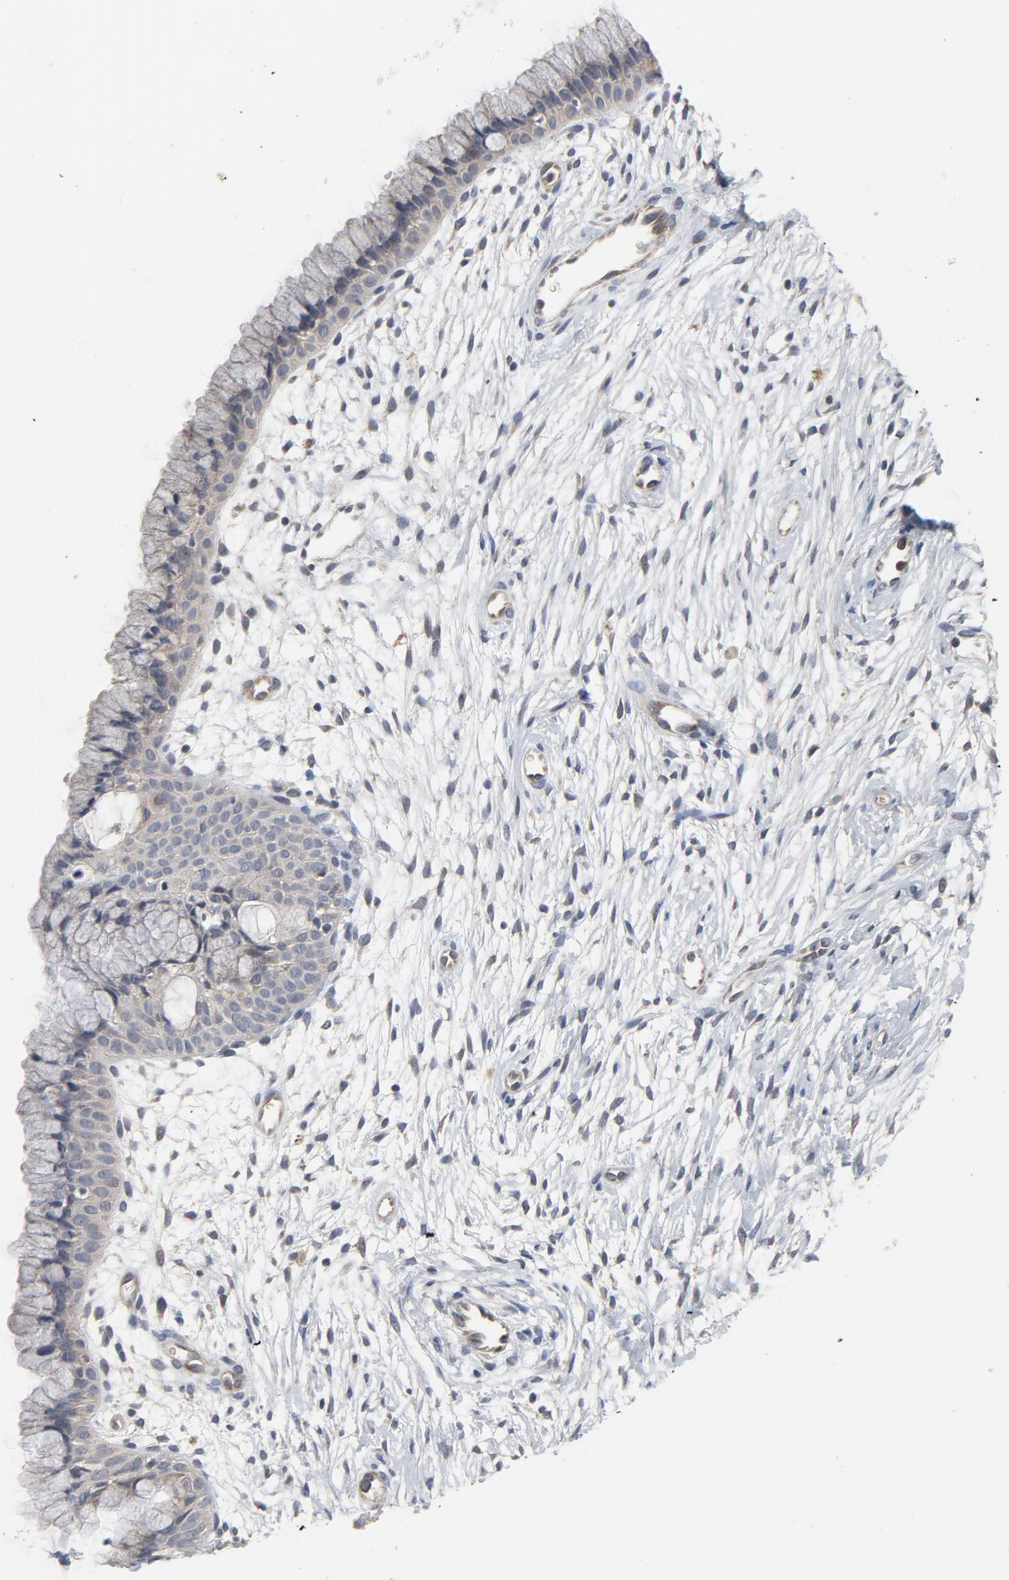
{"staining": {"intensity": "weak", "quantity": ">75%", "location": "cytoplasmic/membranous"}, "tissue": "cervix", "cell_type": "Glandular cells", "image_type": "normal", "snomed": [{"axis": "morphology", "description": "Normal tissue, NOS"}, {"axis": "topography", "description": "Cervix"}], "caption": "Immunohistochemical staining of unremarkable cervix exhibits >75% levels of weak cytoplasmic/membranous protein expression in about >75% of glandular cells. The staining is performed using DAB brown chromogen to label protein expression. The nuclei are counter-stained blue using hematoxylin.", "gene": "C14orf119", "patient": {"sex": "female", "age": 39}}